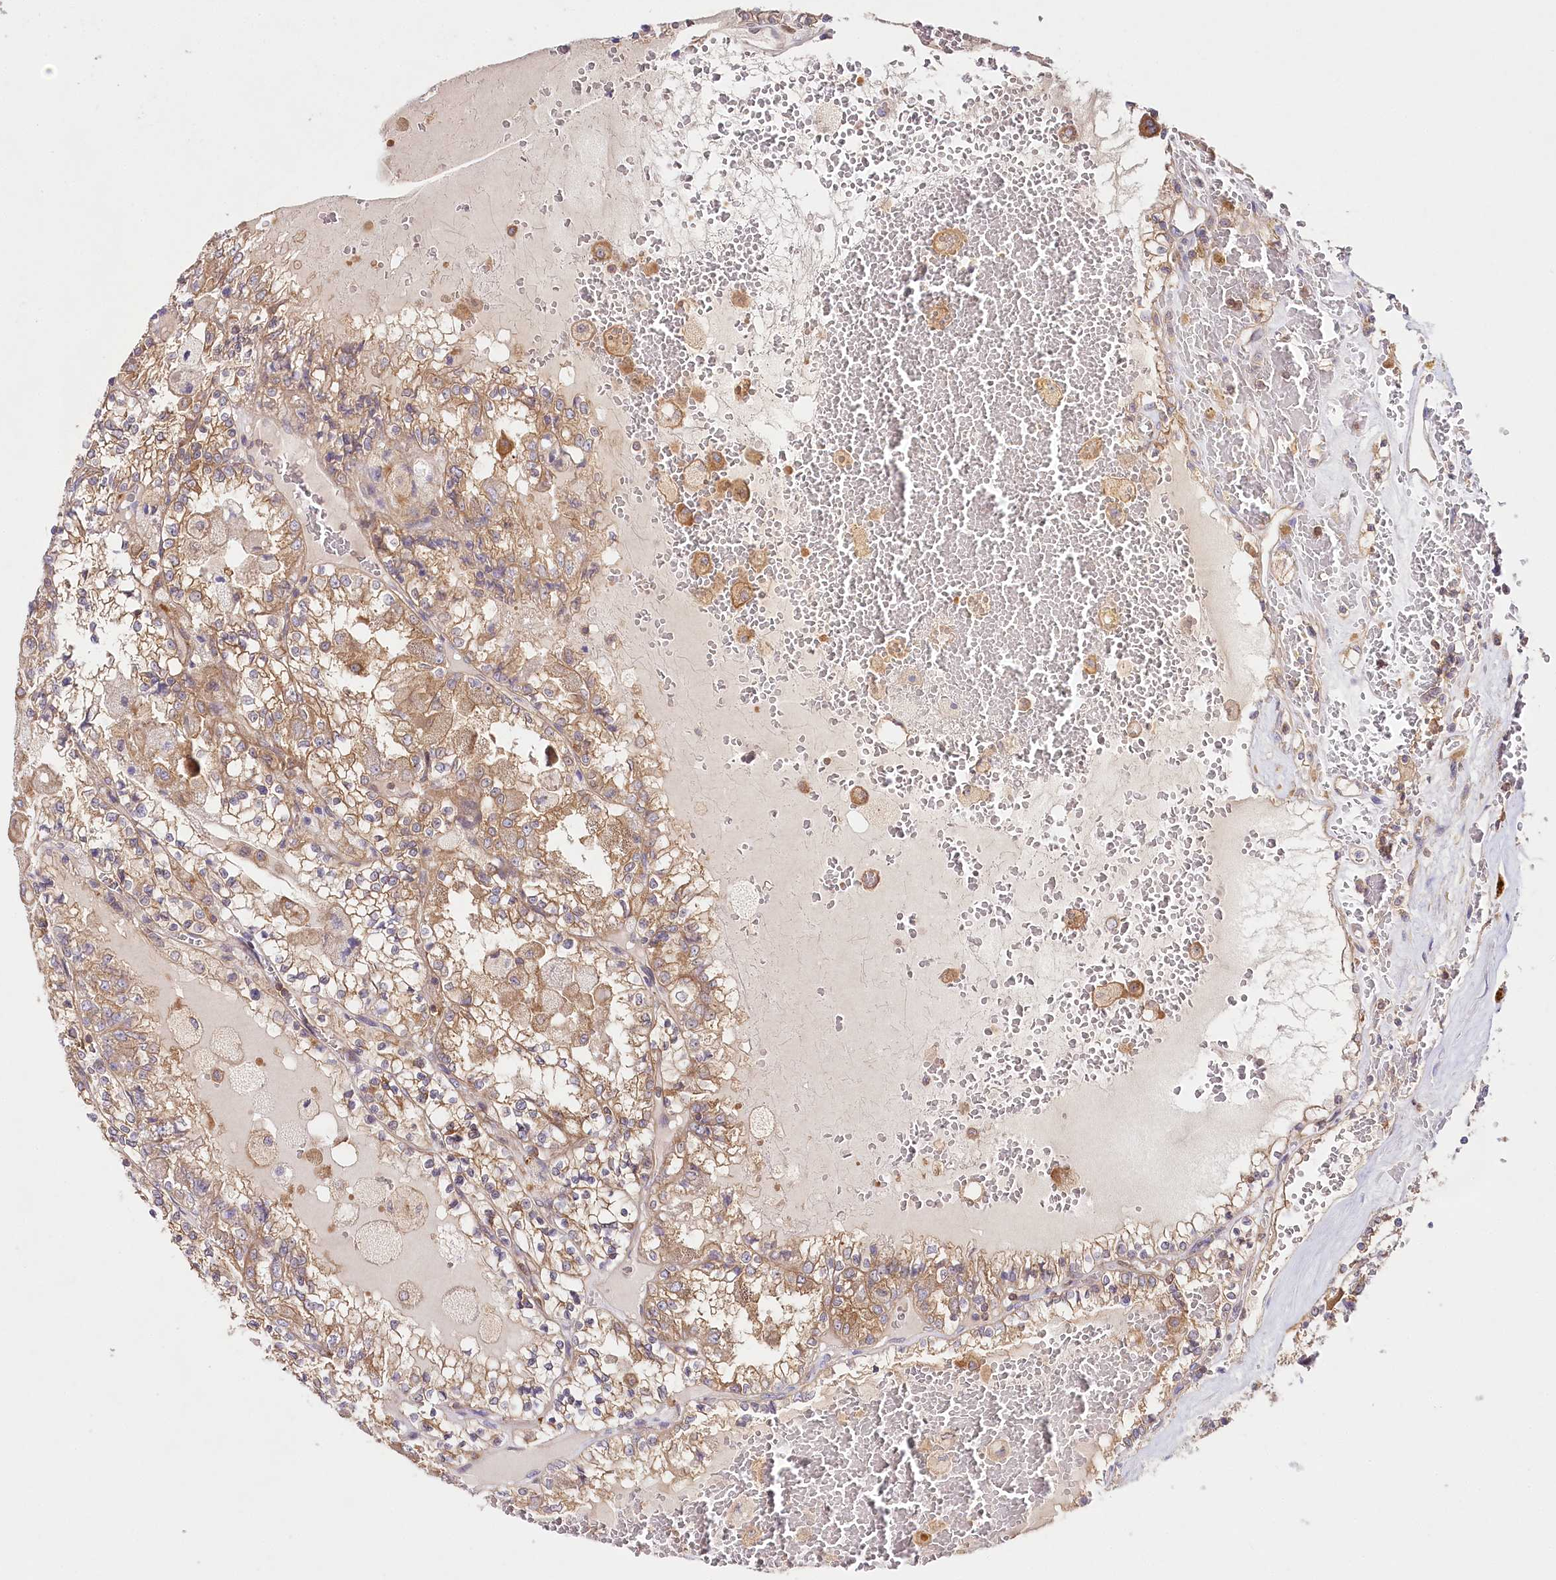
{"staining": {"intensity": "moderate", "quantity": ">75%", "location": "cytoplasmic/membranous"}, "tissue": "renal cancer", "cell_type": "Tumor cells", "image_type": "cancer", "snomed": [{"axis": "morphology", "description": "Adenocarcinoma, NOS"}, {"axis": "topography", "description": "Kidney"}], "caption": "Adenocarcinoma (renal) tissue displays moderate cytoplasmic/membranous expression in approximately >75% of tumor cells, visualized by immunohistochemistry. Using DAB (3,3'-diaminobenzidine) (brown) and hematoxylin (blue) stains, captured at high magnification using brightfield microscopy.", "gene": "ABRAXAS2", "patient": {"sex": "female", "age": 56}}